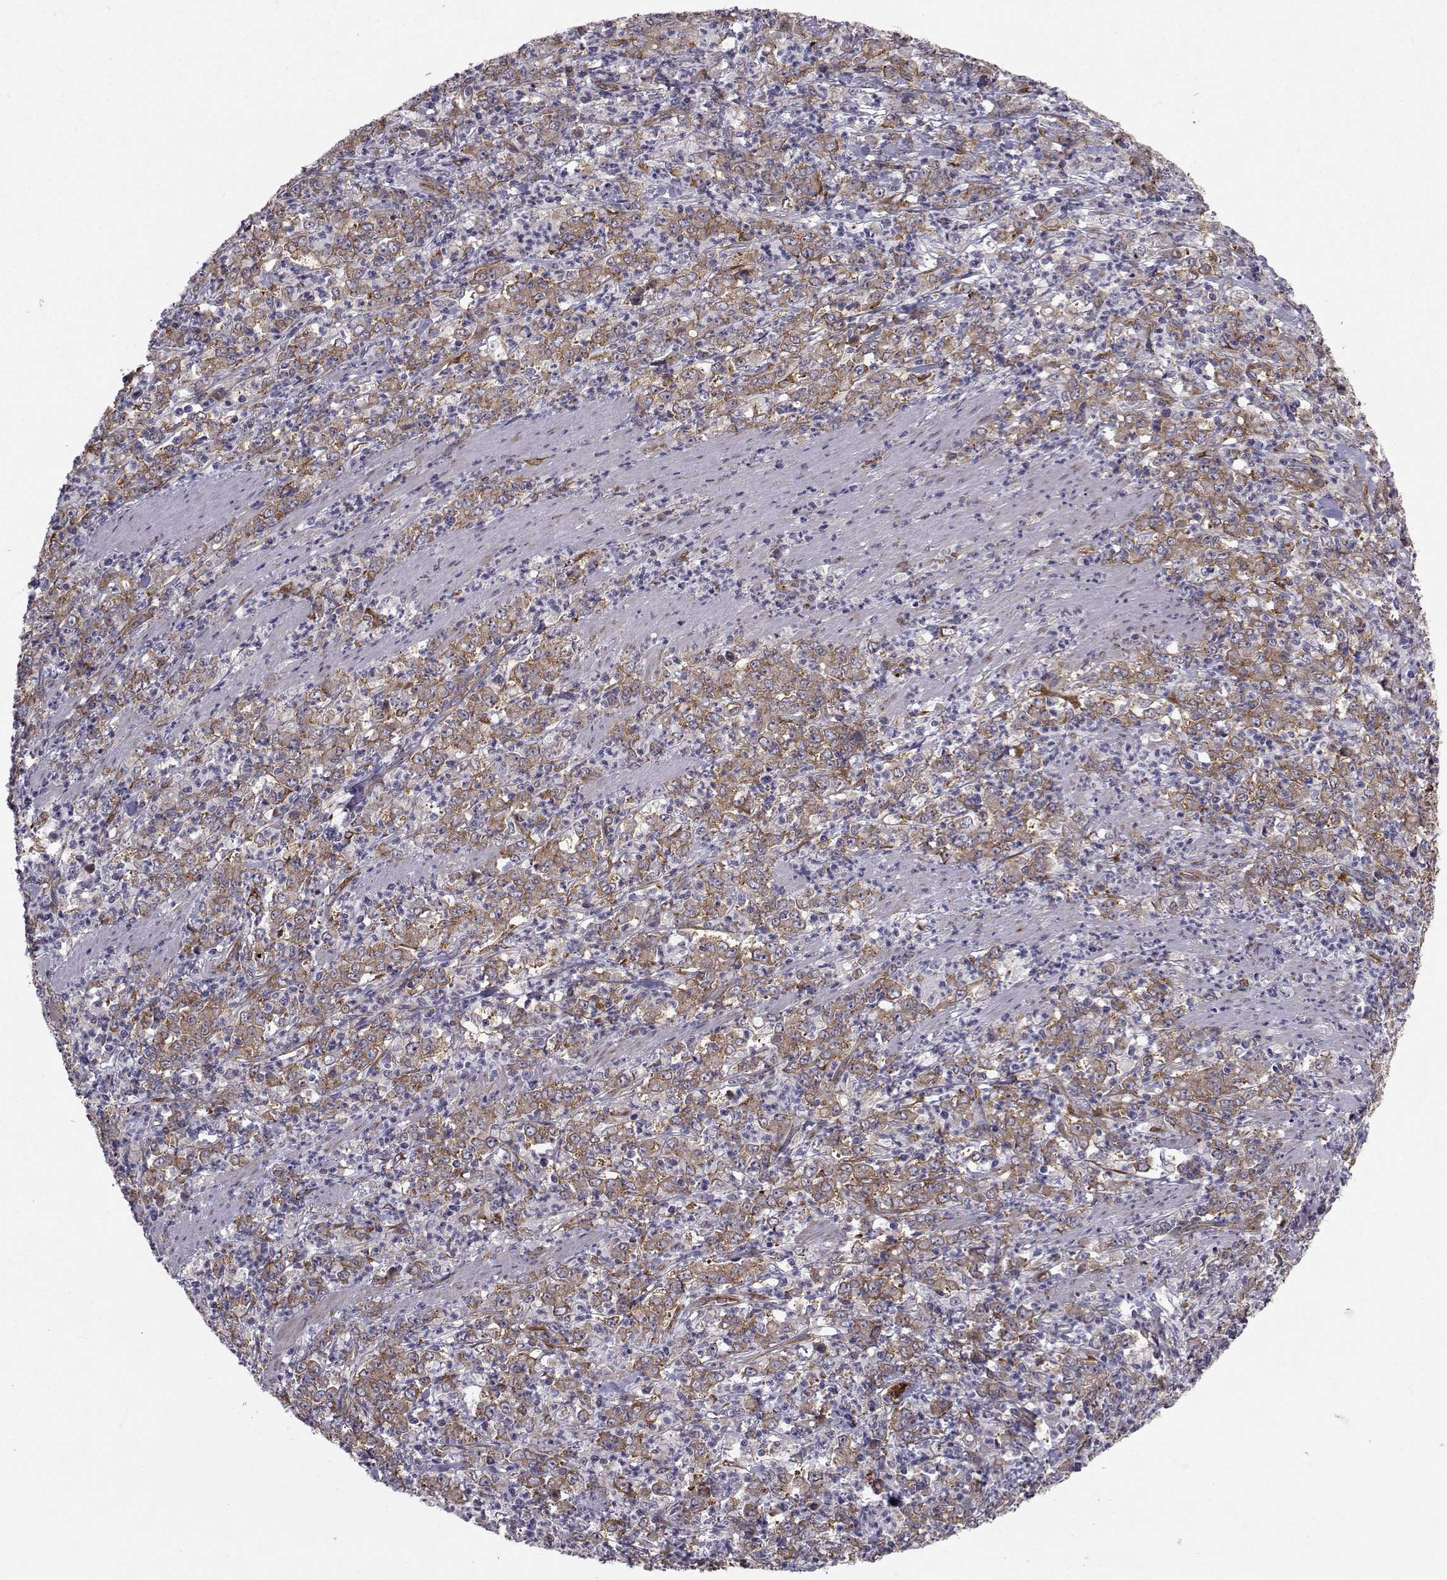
{"staining": {"intensity": "moderate", "quantity": ">75%", "location": "cytoplasmic/membranous"}, "tissue": "stomach cancer", "cell_type": "Tumor cells", "image_type": "cancer", "snomed": [{"axis": "morphology", "description": "Adenocarcinoma, NOS"}, {"axis": "topography", "description": "Stomach, lower"}], "caption": "Protein staining demonstrates moderate cytoplasmic/membranous expression in about >75% of tumor cells in stomach cancer.", "gene": "TRIP10", "patient": {"sex": "female", "age": 71}}